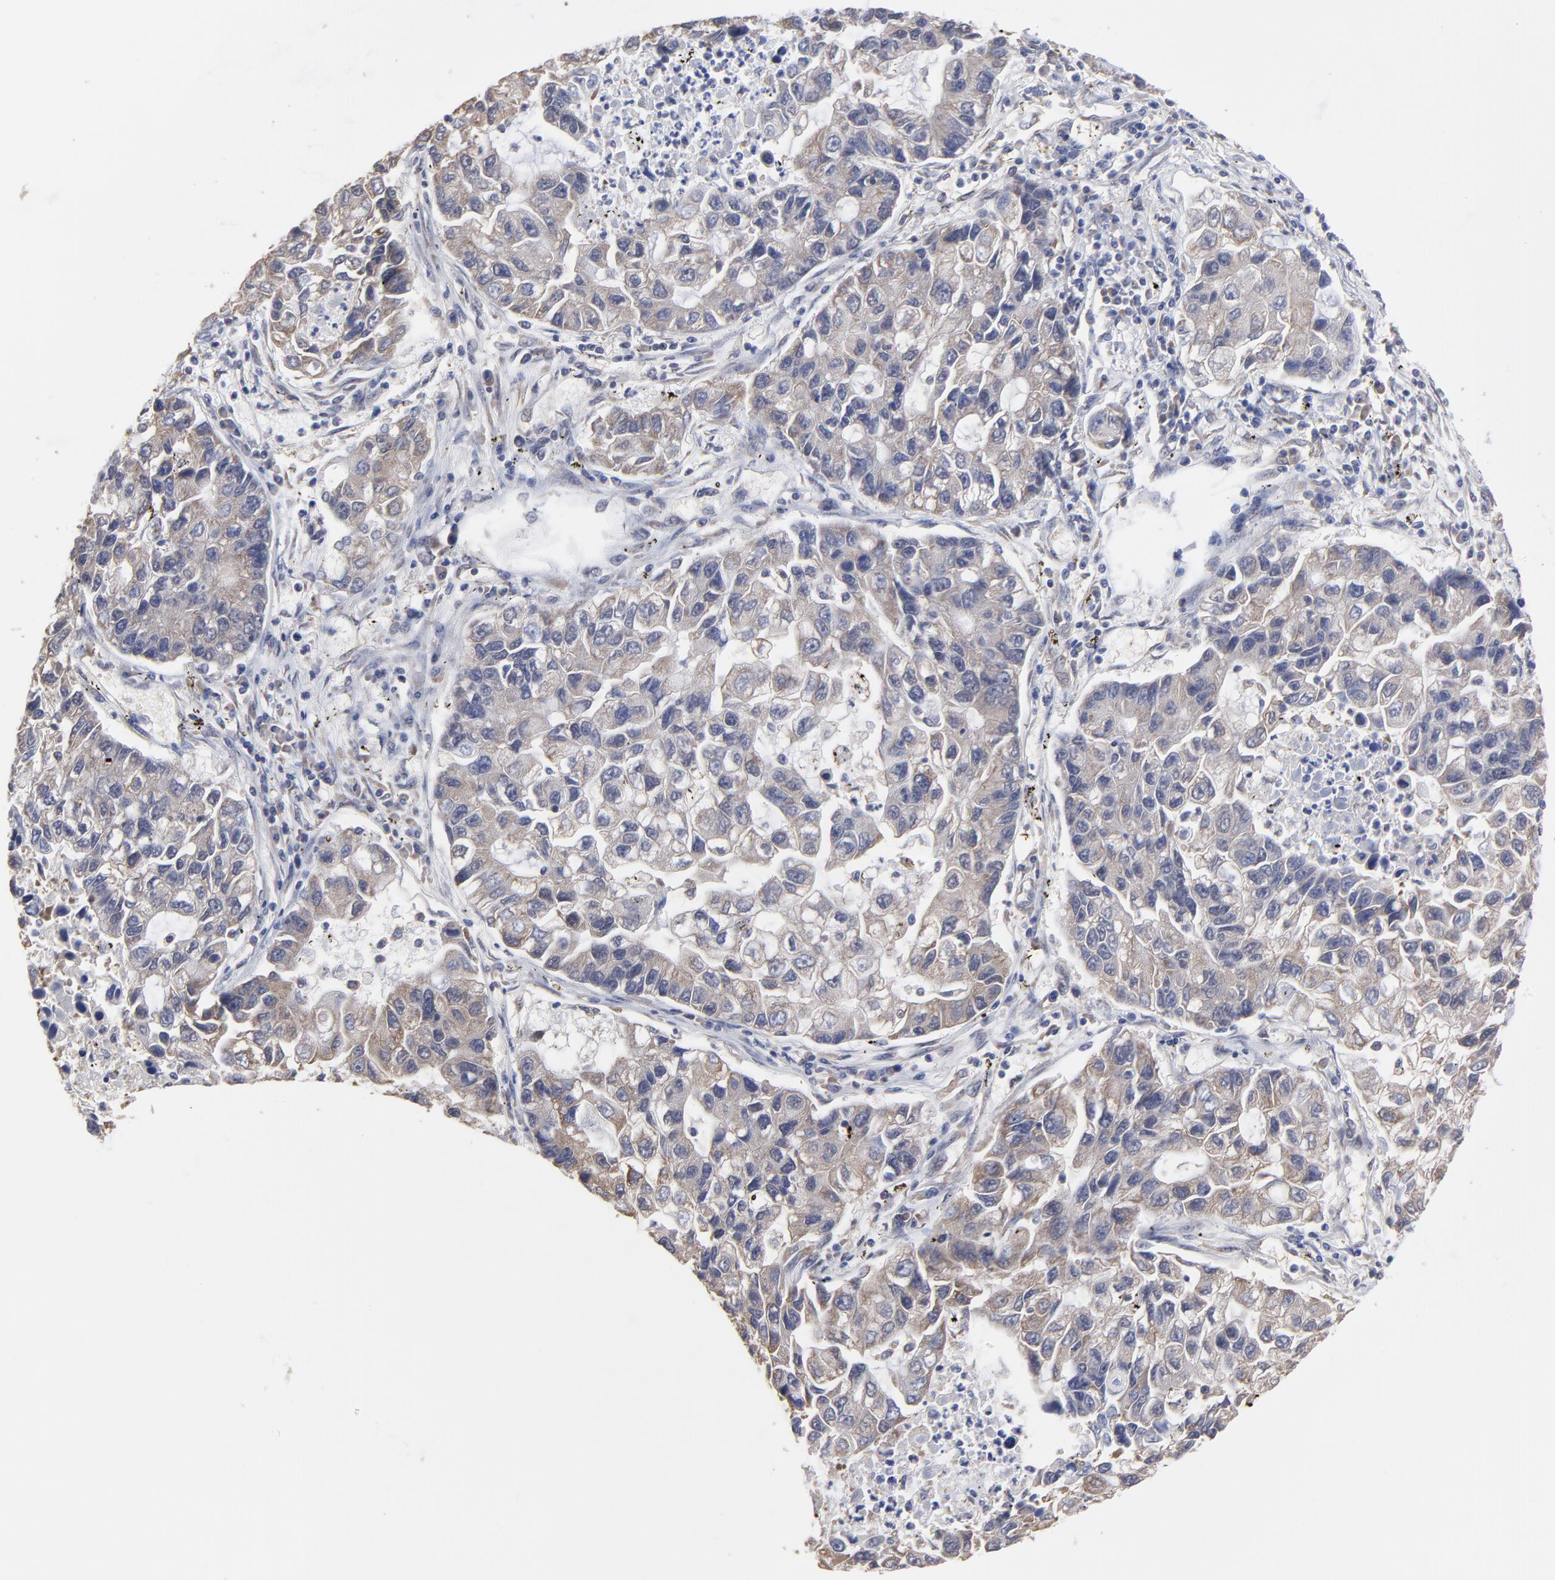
{"staining": {"intensity": "weak", "quantity": "25%-75%", "location": "cytoplasmic/membranous"}, "tissue": "lung cancer", "cell_type": "Tumor cells", "image_type": "cancer", "snomed": [{"axis": "morphology", "description": "Adenocarcinoma, NOS"}, {"axis": "topography", "description": "Lung"}], "caption": "A brown stain labels weak cytoplasmic/membranous staining of a protein in lung cancer tumor cells.", "gene": "CCT2", "patient": {"sex": "female", "age": 51}}